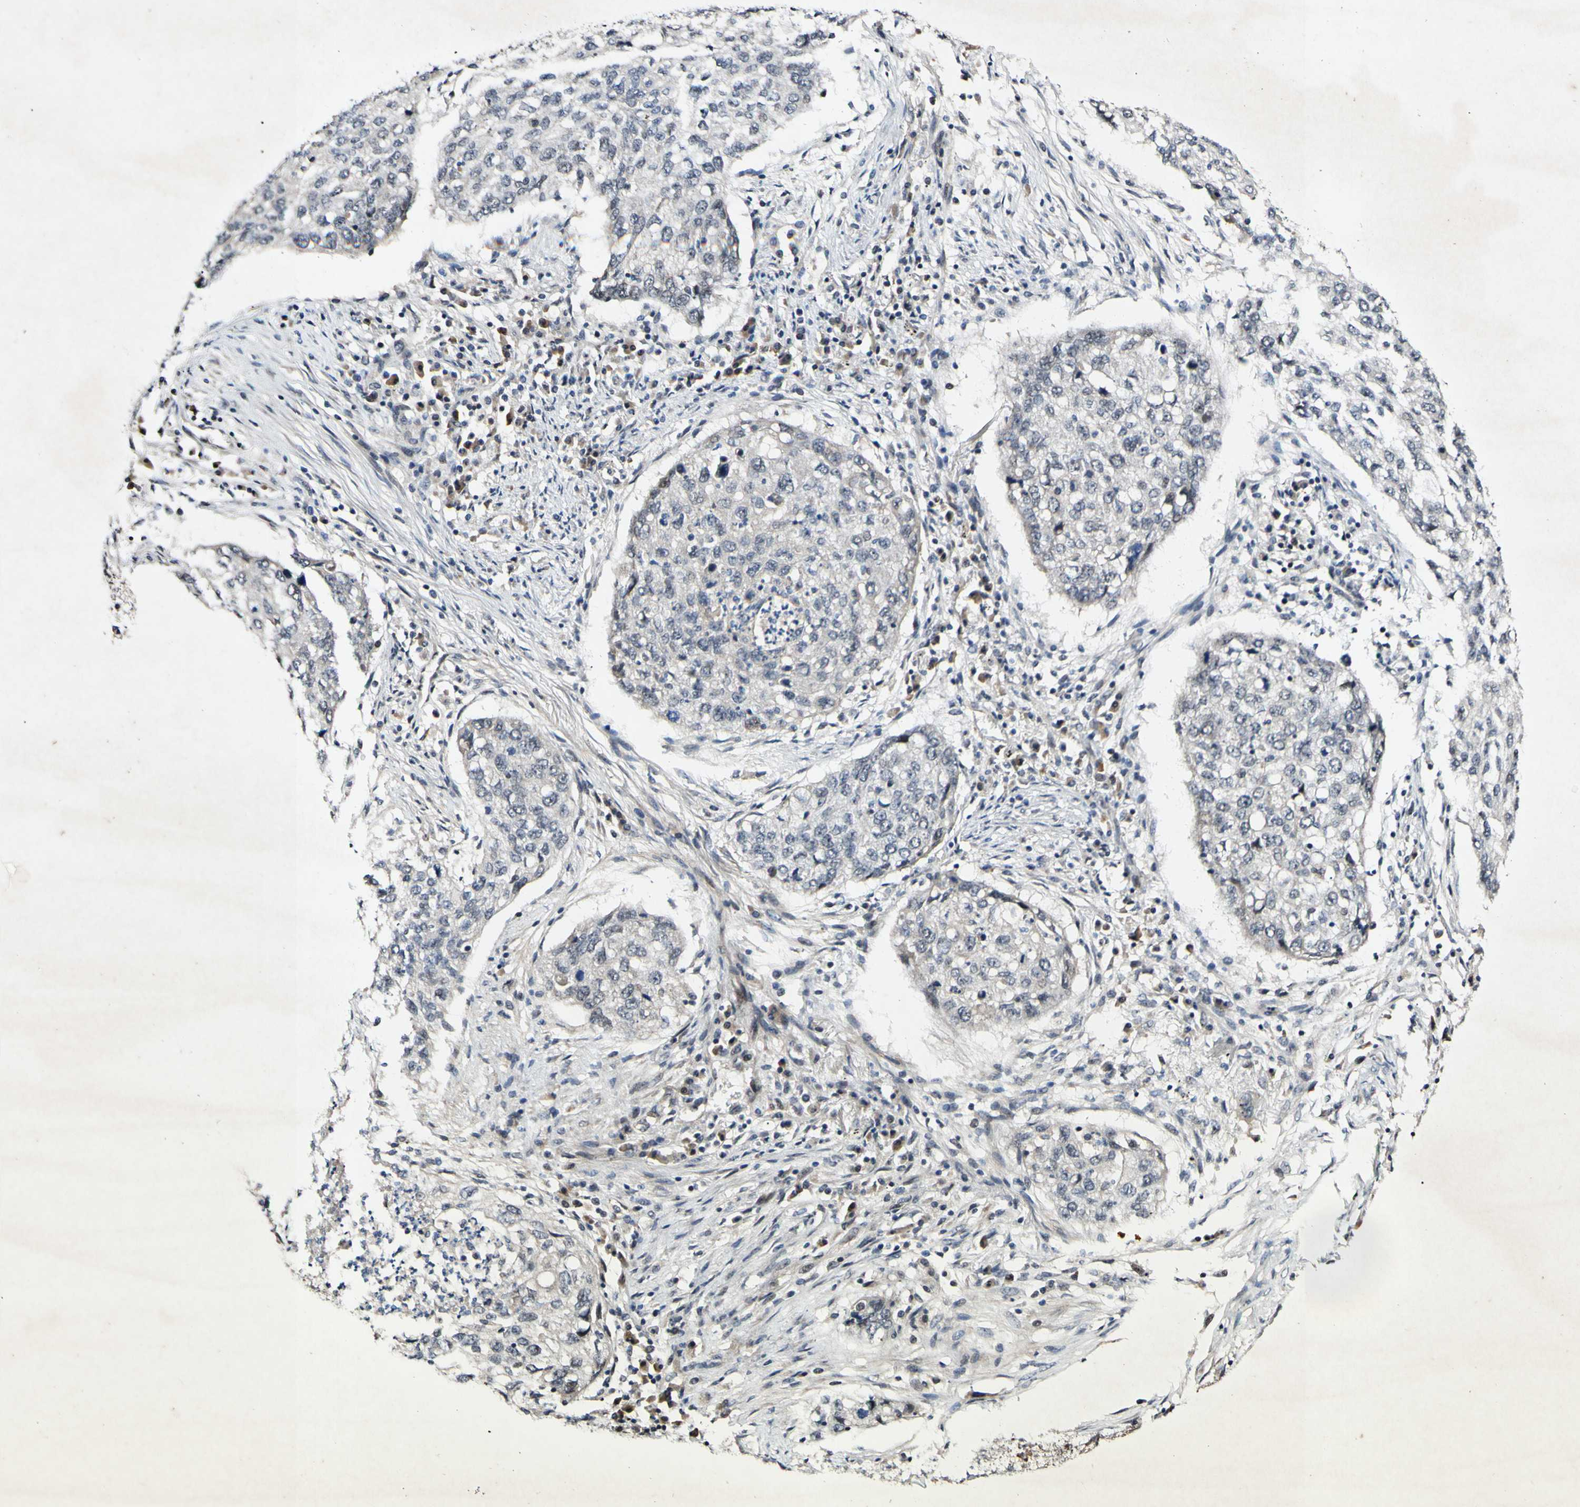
{"staining": {"intensity": "negative", "quantity": "none", "location": "none"}, "tissue": "lung cancer", "cell_type": "Tumor cells", "image_type": "cancer", "snomed": [{"axis": "morphology", "description": "Squamous cell carcinoma, NOS"}, {"axis": "topography", "description": "Lung"}], "caption": "Tumor cells are negative for brown protein staining in lung squamous cell carcinoma.", "gene": "POLR2F", "patient": {"sex": "female", "age": 63}}